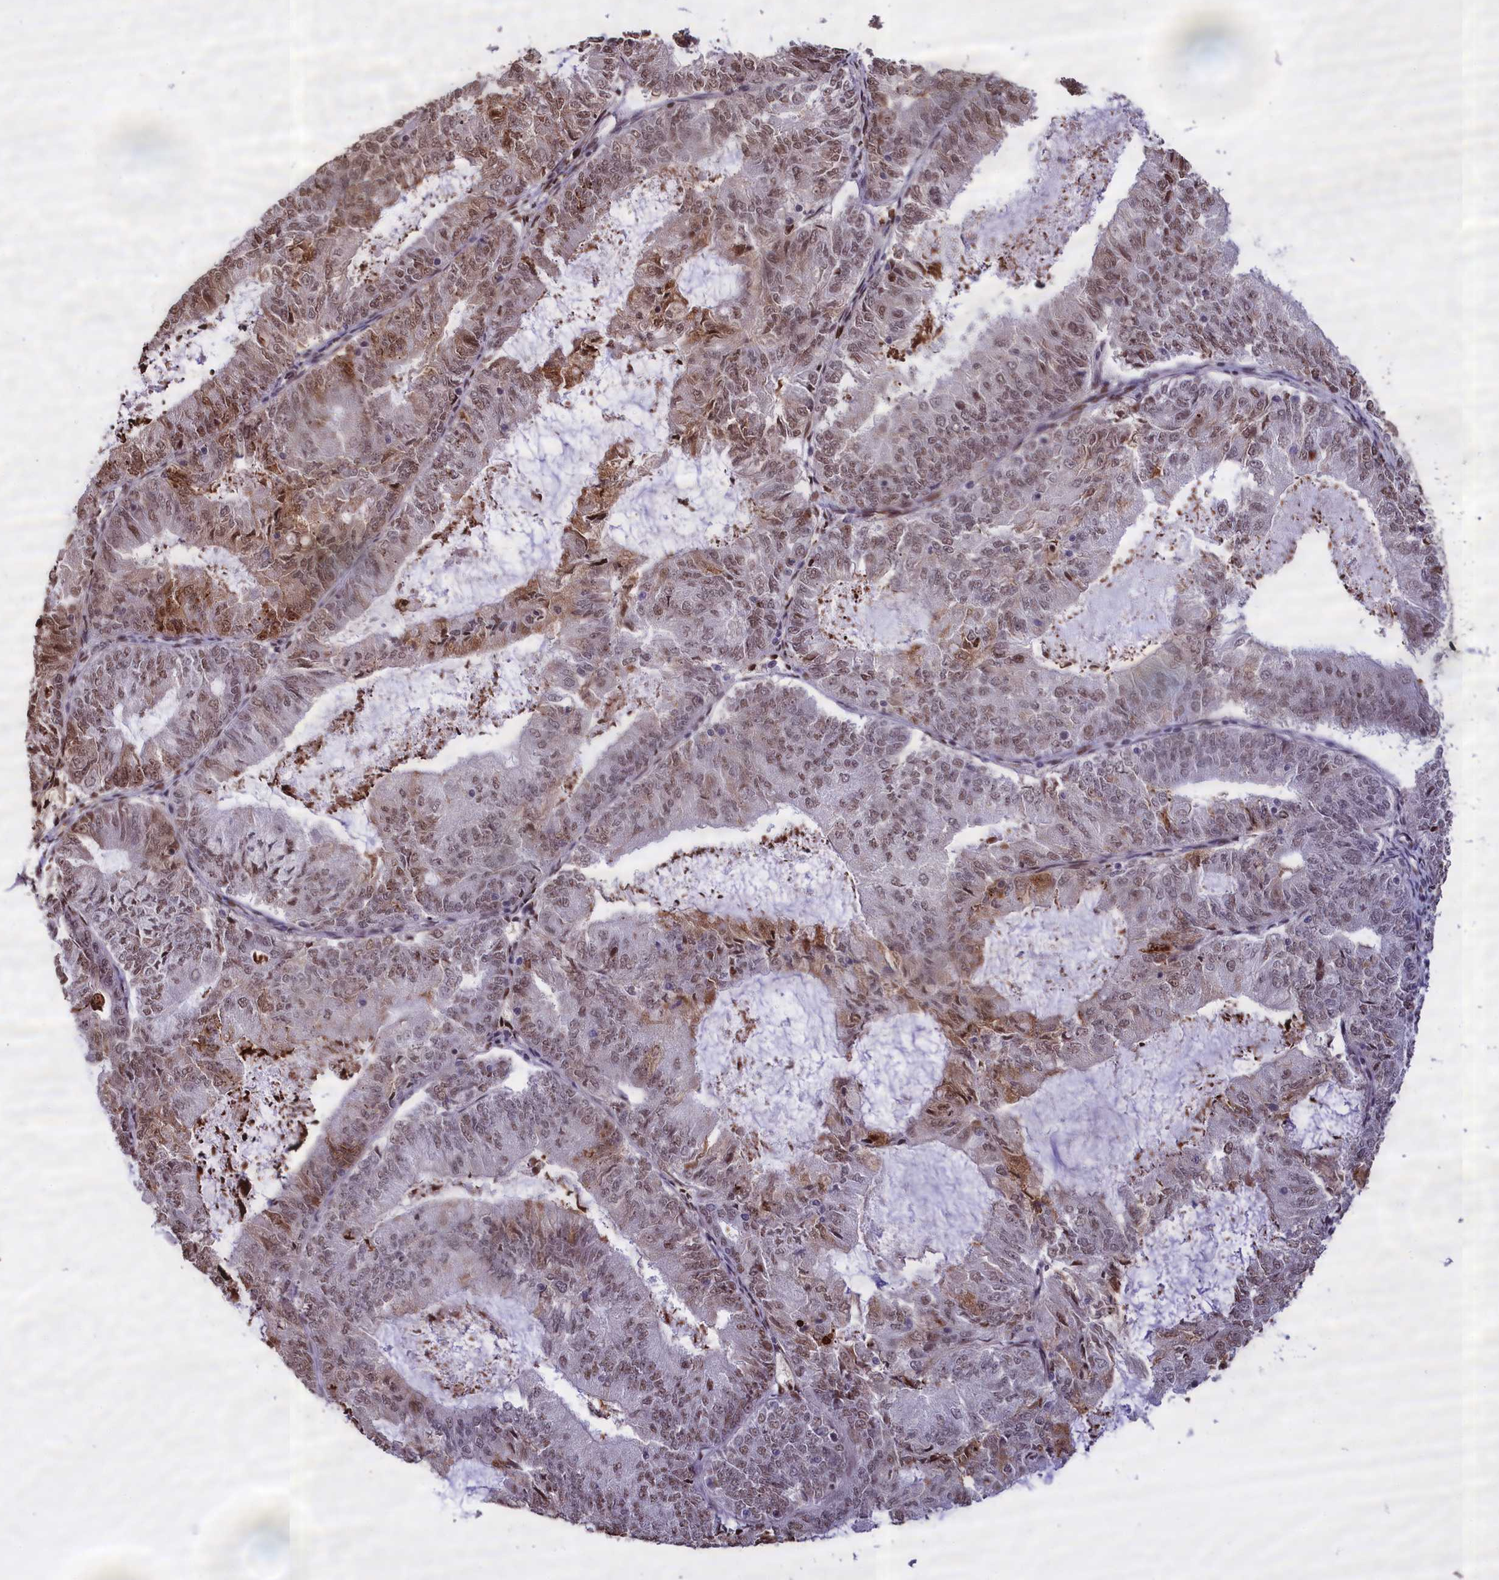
{"staining": {"intensity": "moderate", "quantity": "25%-75%", "location": "nuclear"}, "tissue": "endometrial cancer", "cell_type": "Tumor cells", "image_type": "cancer", "snomed": [{"axis": "morphology", "description": "Adenocarcinoma, NOS"}, {"axis": "topography", "description": "Endometrium"}], "caption": "Immunohistochemical staining of human endometrial adenocarcinoma demonstrates medium levels of moderate nuclear protein staining in about 25%-75% of tumor cells.", "gene": "RELB", "patient": {"sex": "female", "age": 57}}